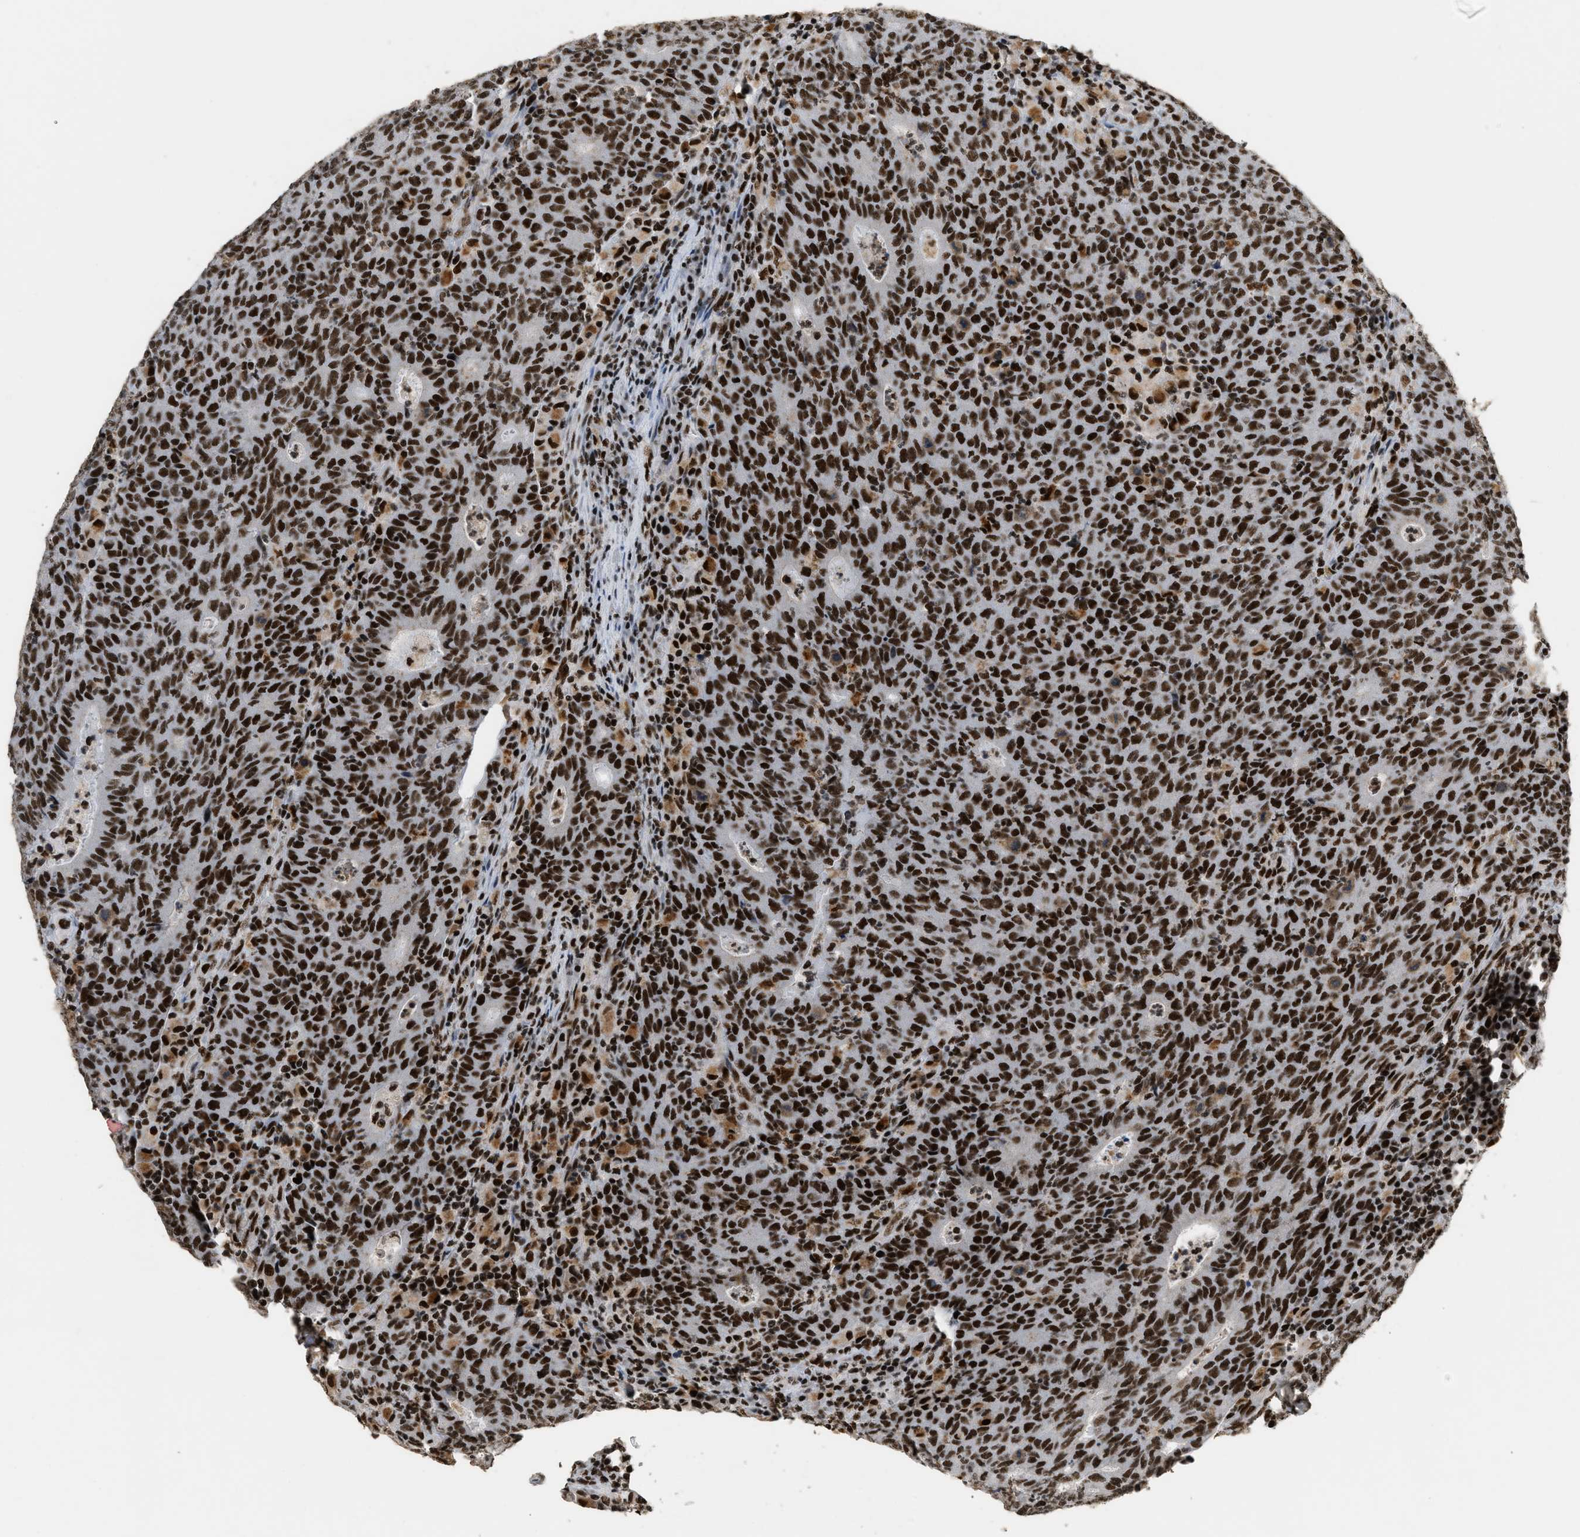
{"staining": {"intensity": "strong", "quantity": ">75%", "location": "nuclear"}, "tissue": "colorectal cancer", "cell_type": "Tumor cells", "image_type": "cancer", "snomed": [{"axis": "morphology", "description": "Adenocarcinoma, NOS"}, {"axis": "topography", "description": "Colon"}], "caption": "Colorectal cancer (adenocarcinoma) stained with immunohistochemistry exhibits strong nuclear staining in about >75% of tumor cells.", "gene": "SMARCB1", "patient": {"sex": "female", "age": 75}}